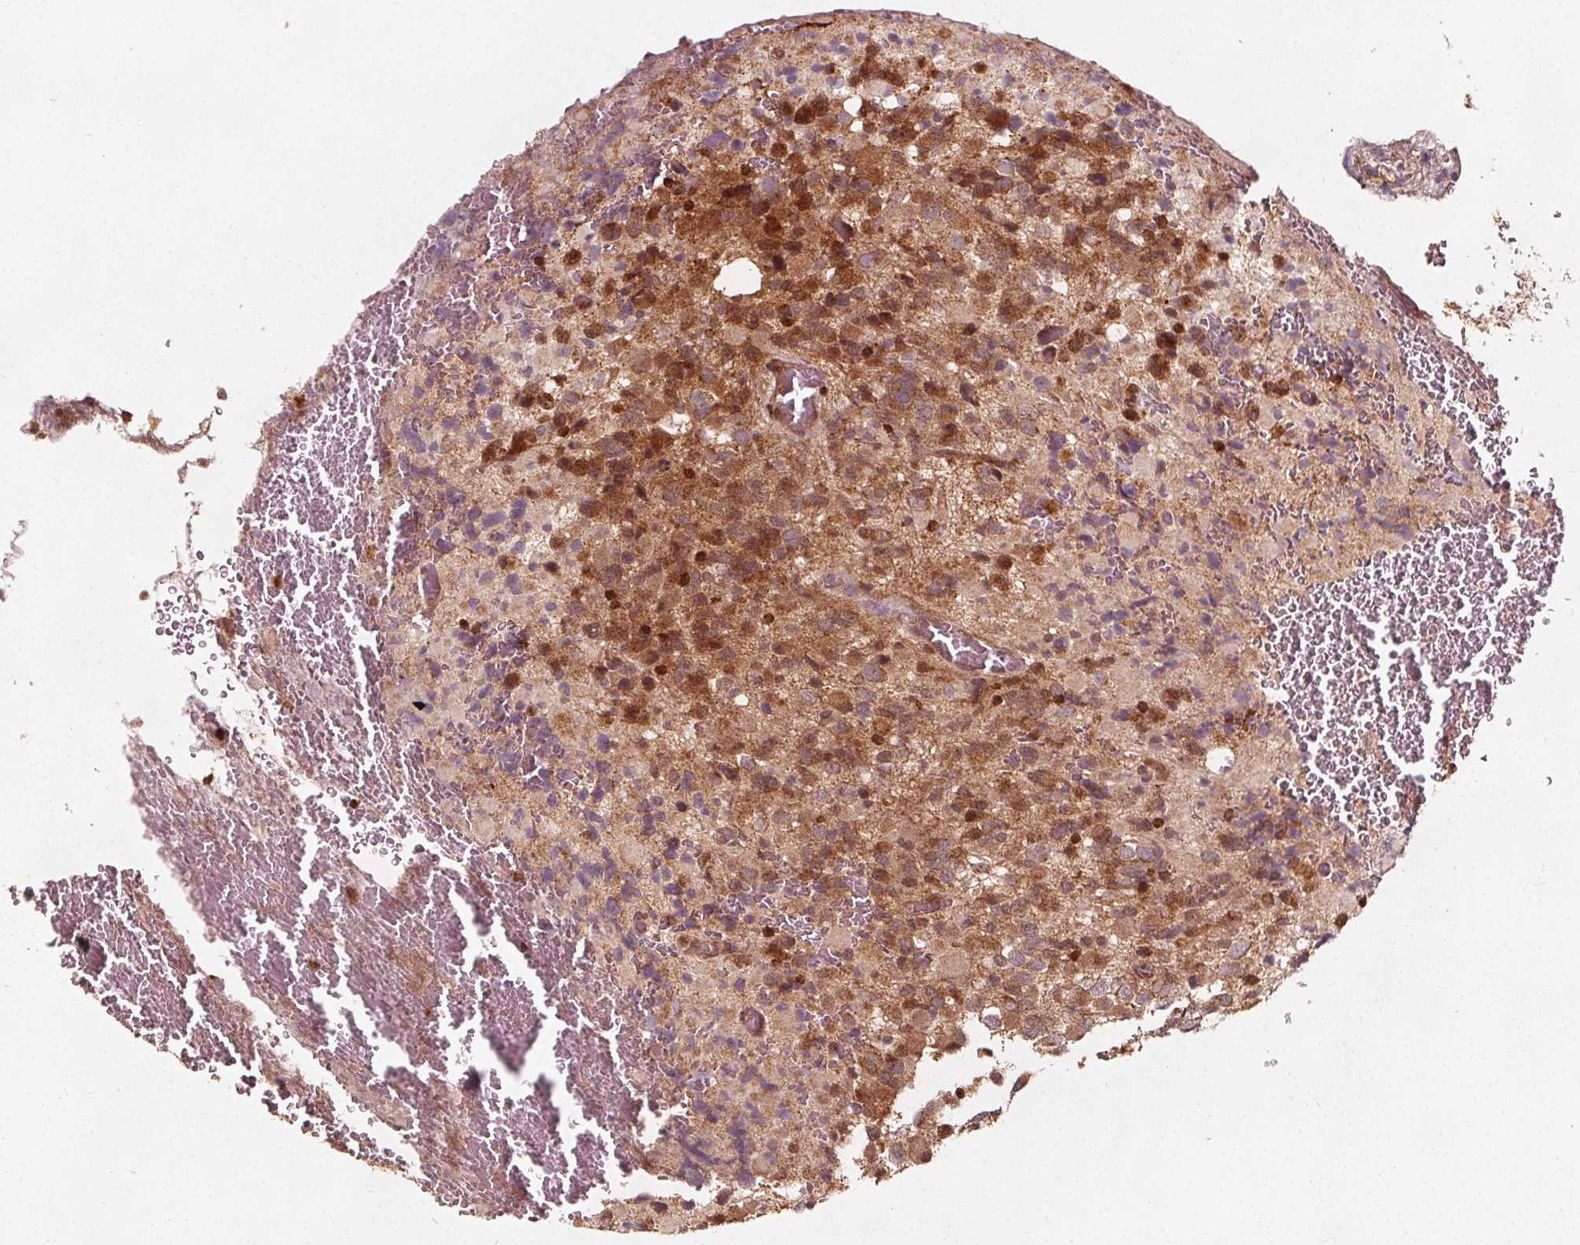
{"staining": {"intensity": "moderate", "quantity": ">75%", "location": "cytoplasmic/membranous"}, "tissue": "glioma", "cell_type": "Tumor cells", "image_type": "cancer", "snomed": [{"axis": "morphology", "description": "Glioma, malignant, High grade"}, {"axis": "topography", "description": "Brain"}], "caption": "Immunohistochemical staining of glioma reveals medium levels of moderate cytoplasmic/membranous protein expression in about >75% of tumor cells.", "gene": "AIP", "patient": {"sex": "female", "age": 40}}